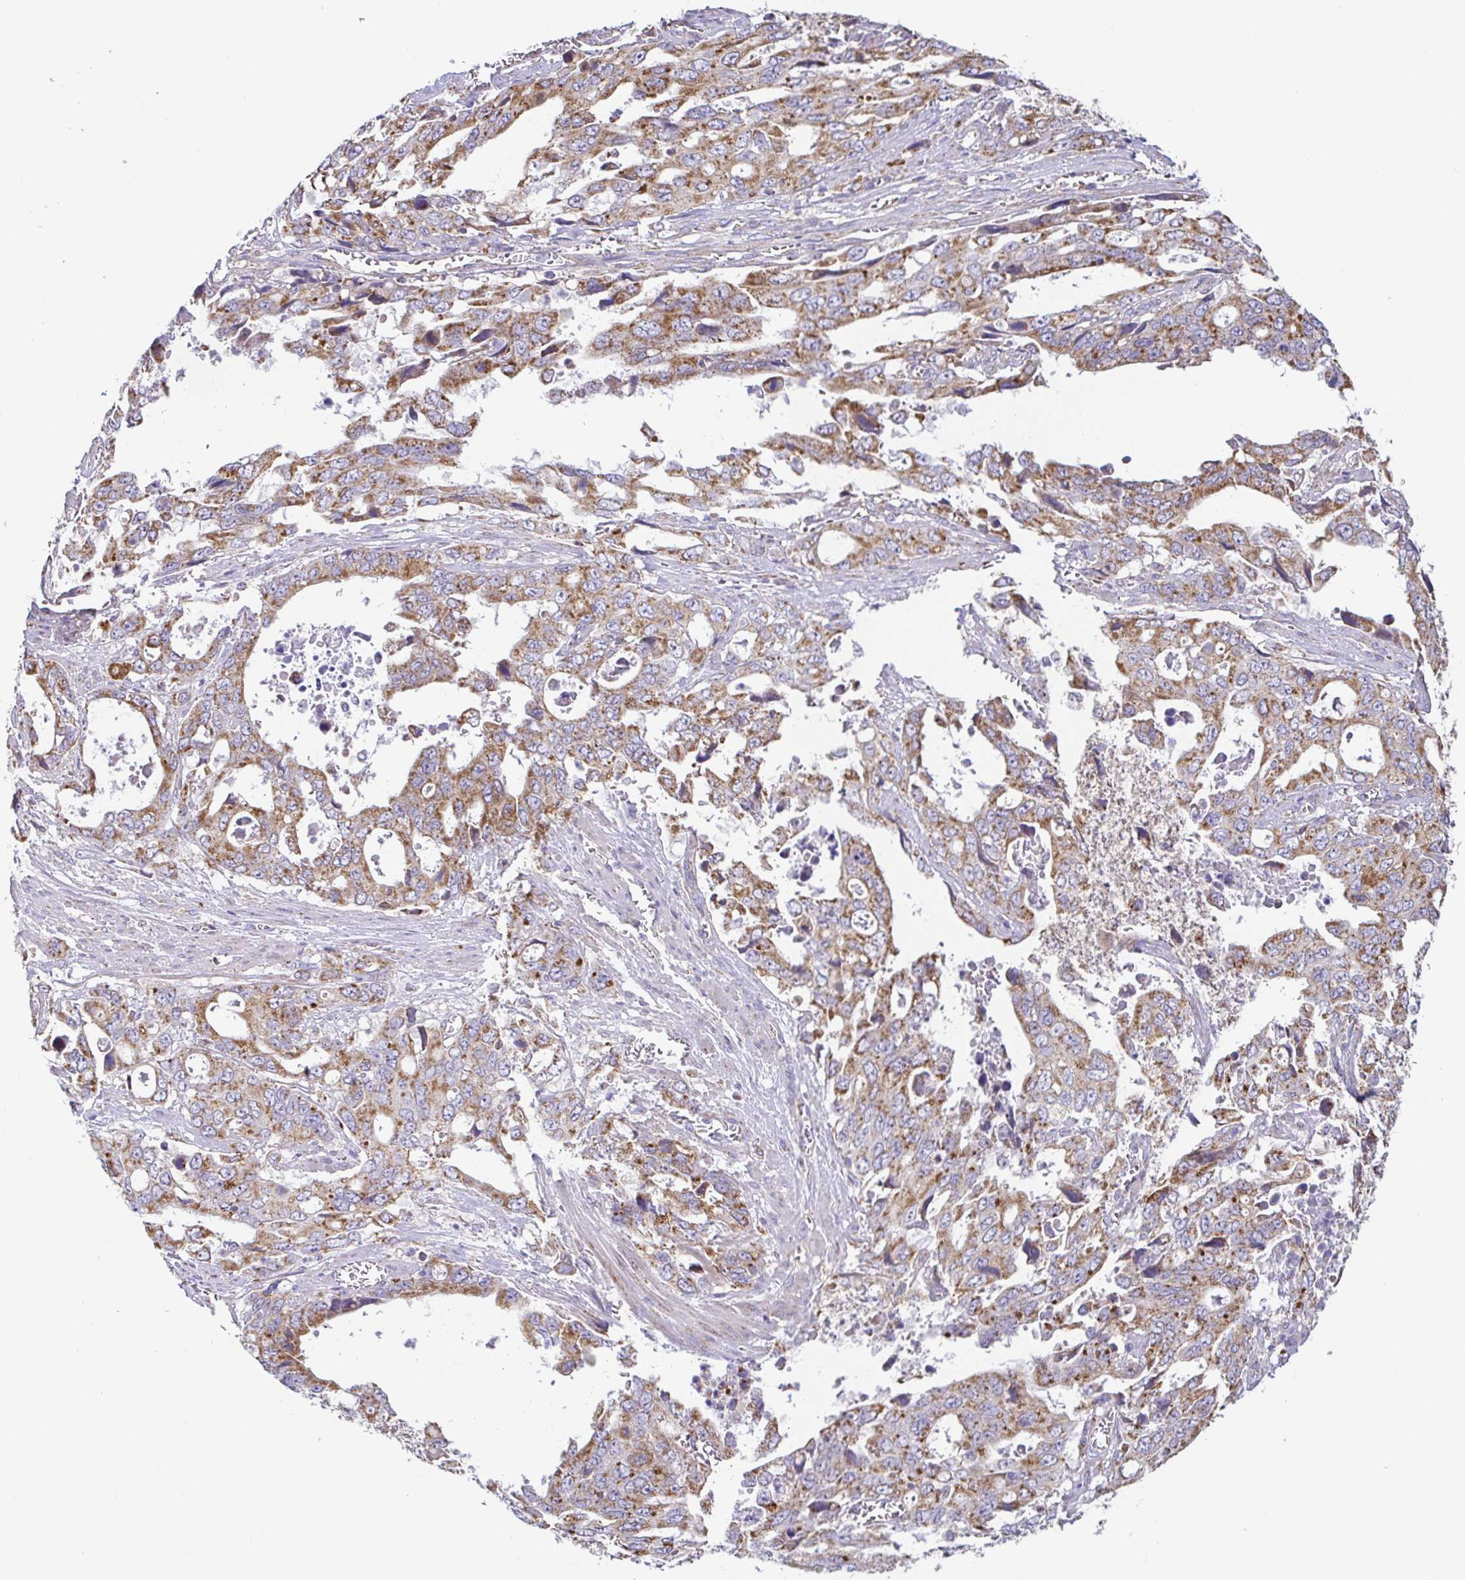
{"staining": {"intensity": "moderate", "quantity": ">75%", "location": "cytoplasmic/membranous"}, "tissue": "stomach cancer", "cell_type": "Tumor cells", "image_type": "cancer", "snomed": [{"axis": "morphology", "description": "Adenocarcinoma, NOS"}, {"axis": "topography", "description": "Stomach, upper"}], "caption": "Immunohistochemistry of stomach adenocarcinoma shows medium levels of moderate cytoplasmic/membranous expression in approximately >75% of tumor cells. (DAB (3,3'-diaminobenzidine) IHC with brightfield microscopy, high magnification).", "gene": "GINM1", "patient": {"sex": "male", "age": 74}}